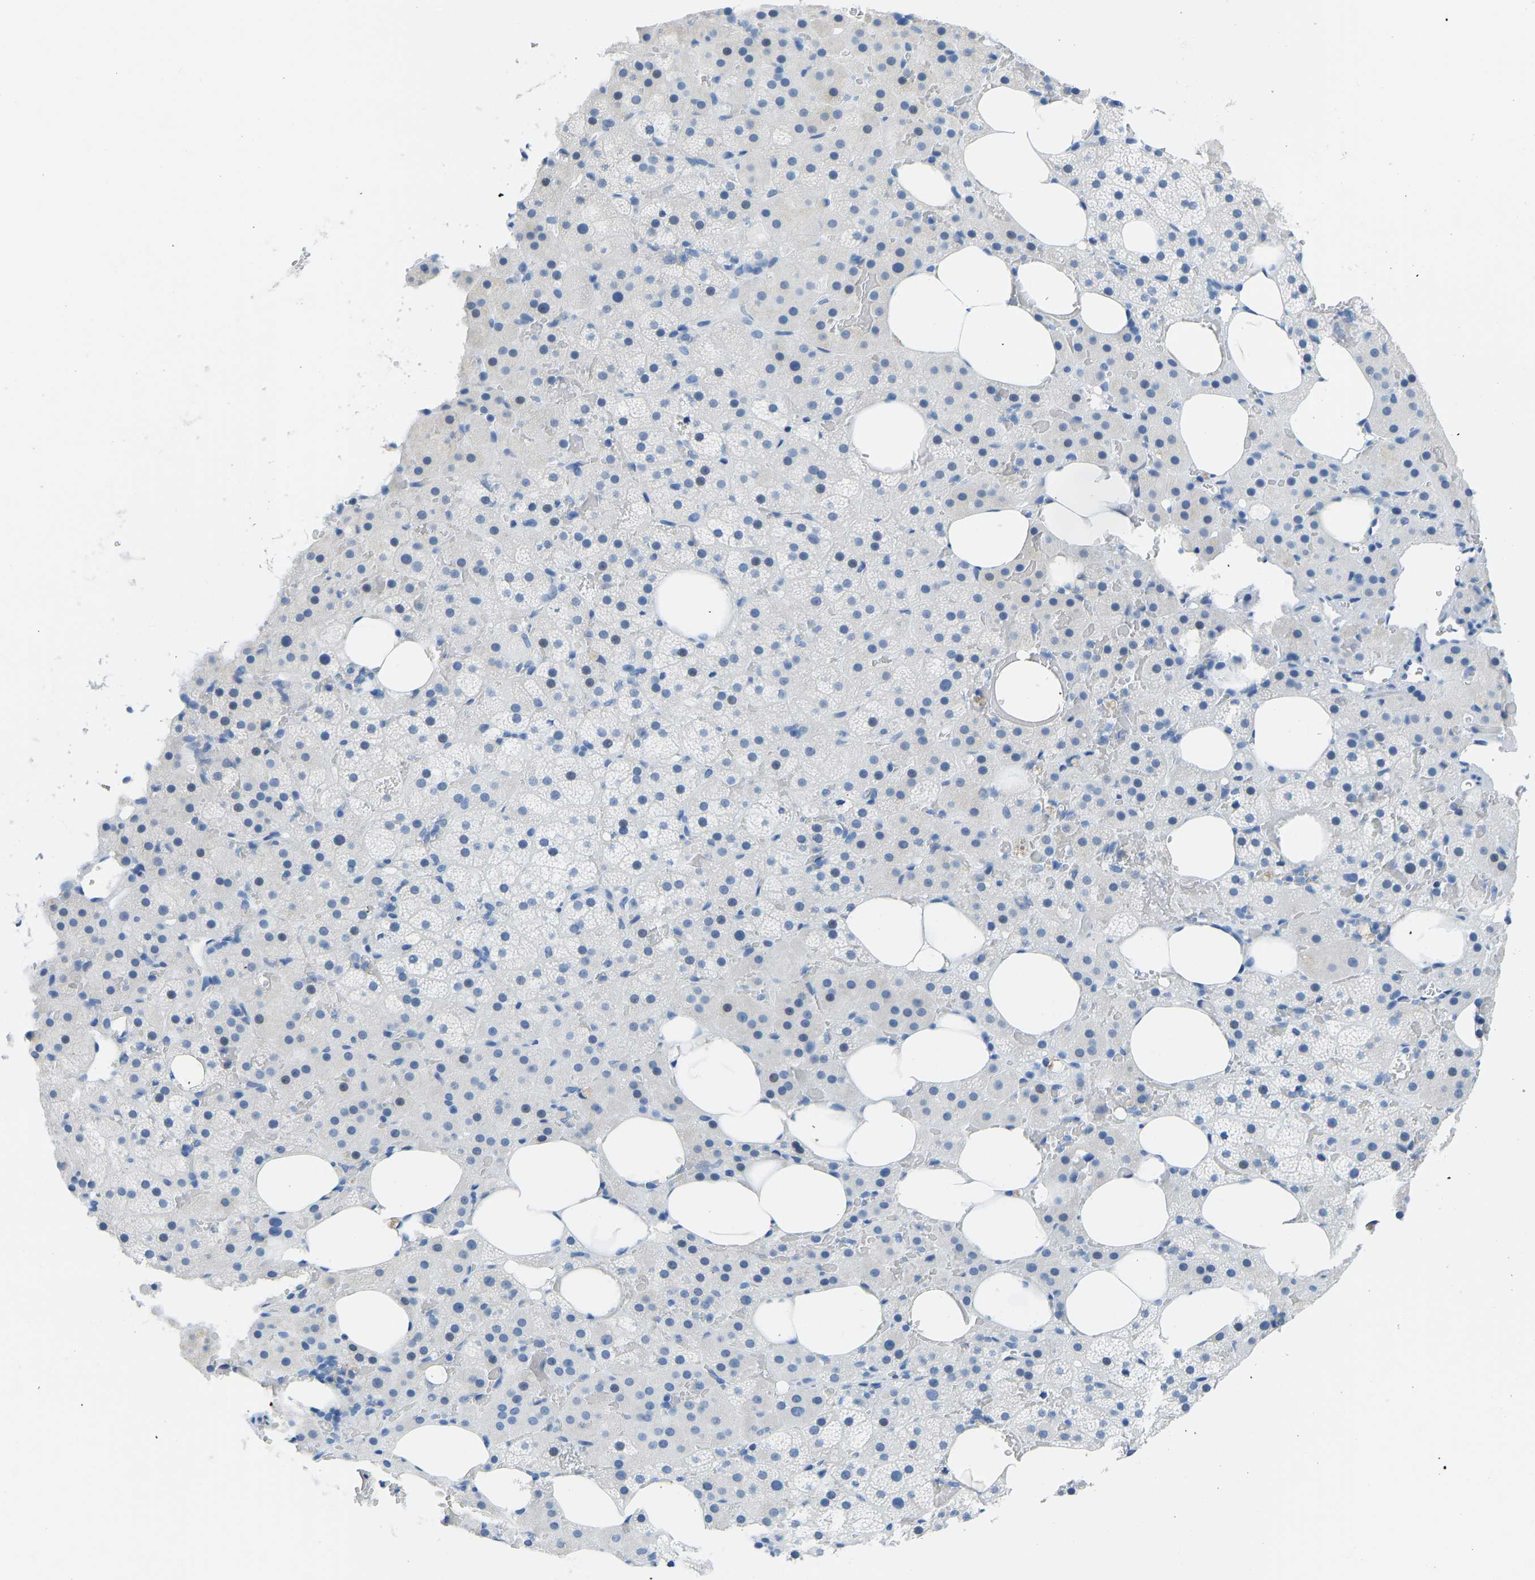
{"staining": {"intensity": "negative", "quantity": "none", "location": "none"}, "tissue": "adrenal gland", "cell_type": "Glandular cells", "image_type": "normal", "snomed": [{"axis": "morphology", "description": "Normal tissue, NOS"}, {"axis": "topography", "description": "Adrenal gland"}], "caption": "The histopathology image exhibits no significant expression in glandular cells of adrenal gland. (DAB (3,3'-diaminobenzidine) immunohistochemistry (IHC) with hematoxylin counter stain).", "gene": "SERPINB3", "patient": {"sex": "female", "age": 59}}